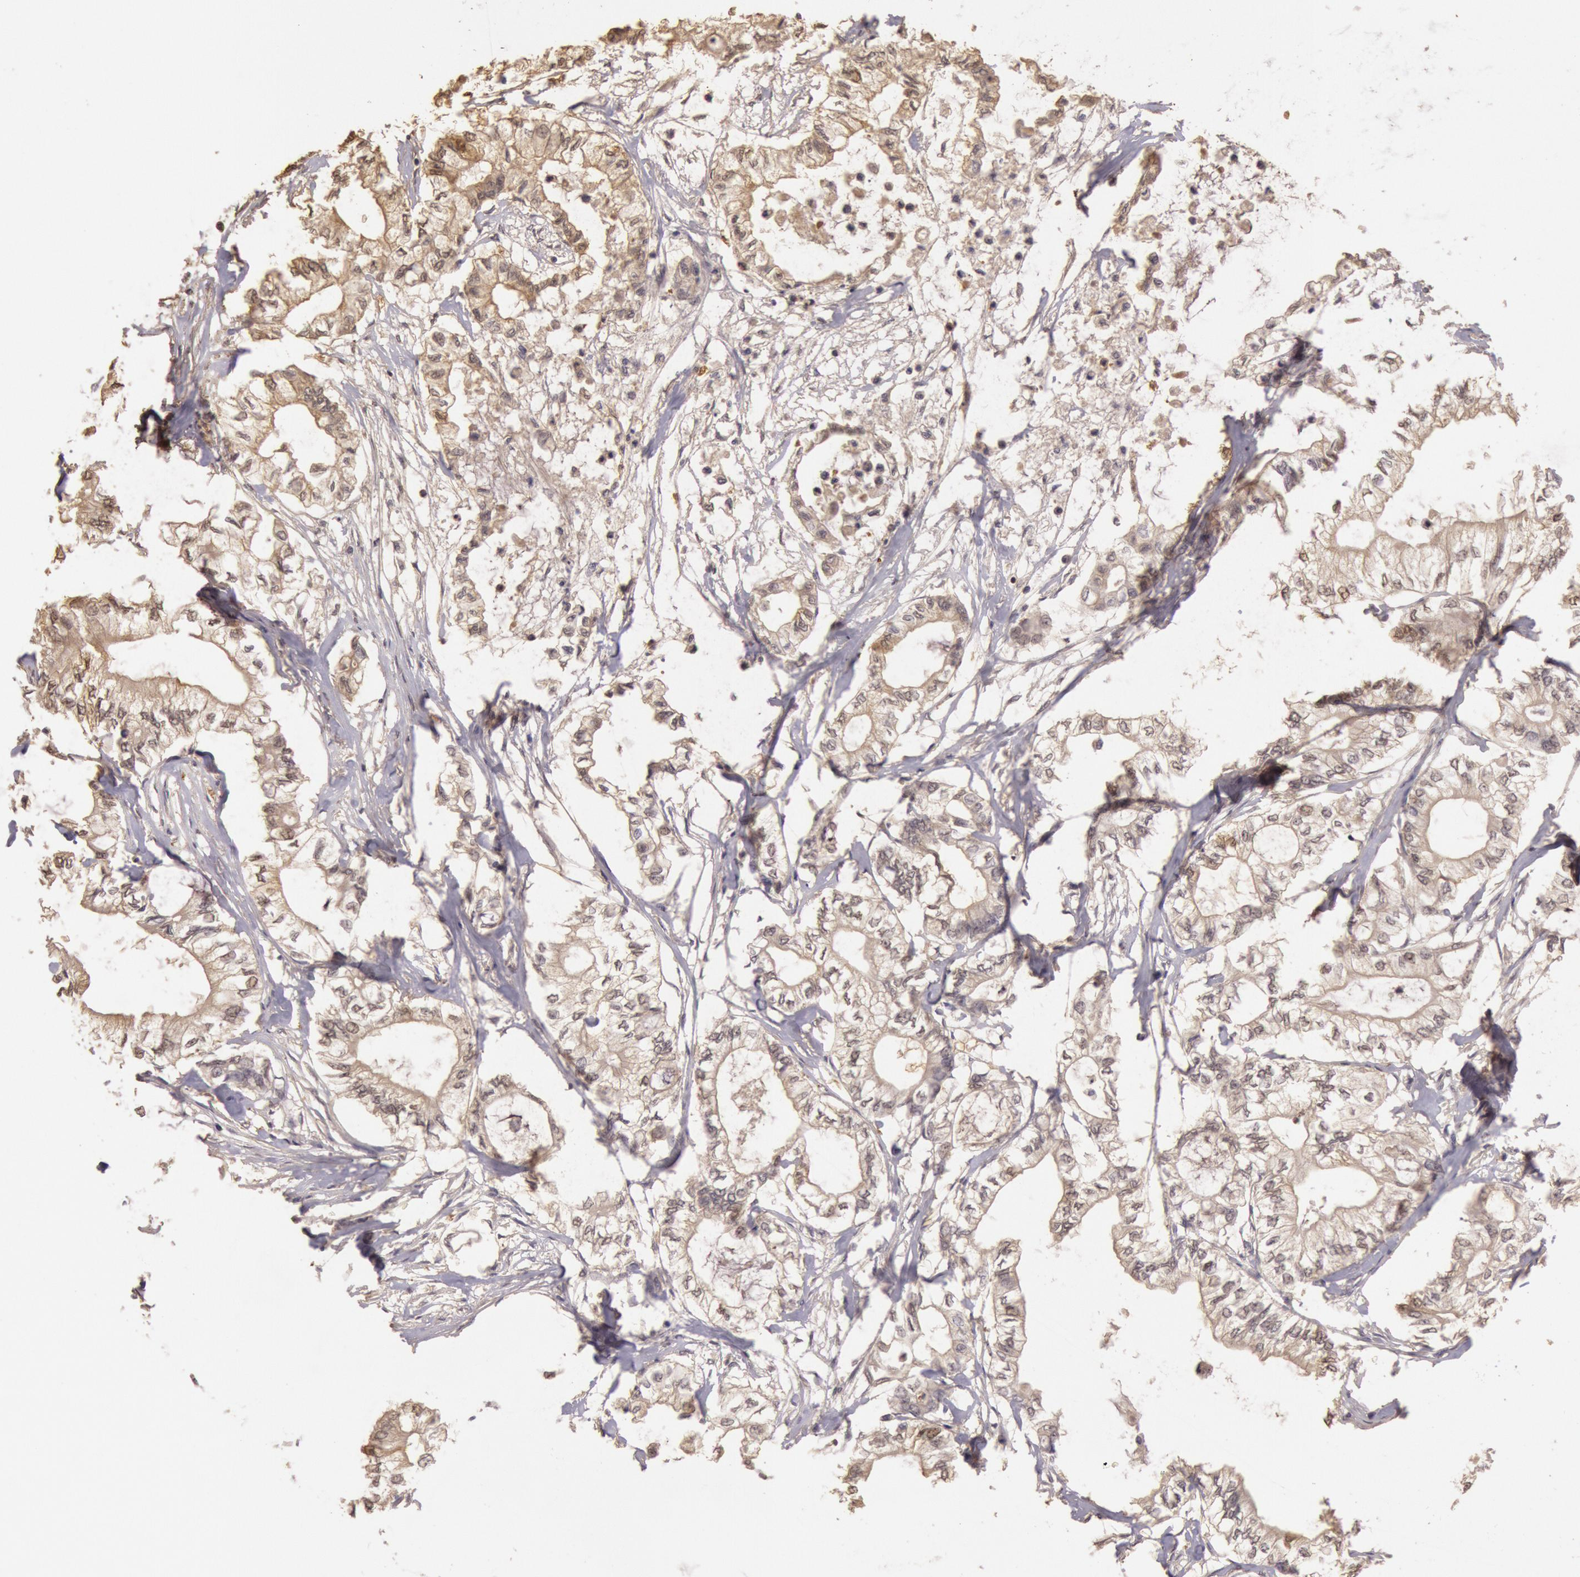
{"staining": {"intensity": "weak", "quantity": "25%-75%", "location": "cytoplasmic/membranous"}, "tissue": "pancreatic cancer", "cell_type": "Tumor cells", "image_type": "cancer", "snomed": [{"axis": "morphology", "description": "Adenocarcinoma, NOS"}, {"axis": "topography", "description": "Pancreas"}], "caption": "Protein expression analysis of human pancreatic adenocarcinoma reveals weak cytoplasmic/membranous positivity in approximately 25%-75% of tumor cells.", "gene": "SOD1", "patient": {"sex": "male", "age": 79}}